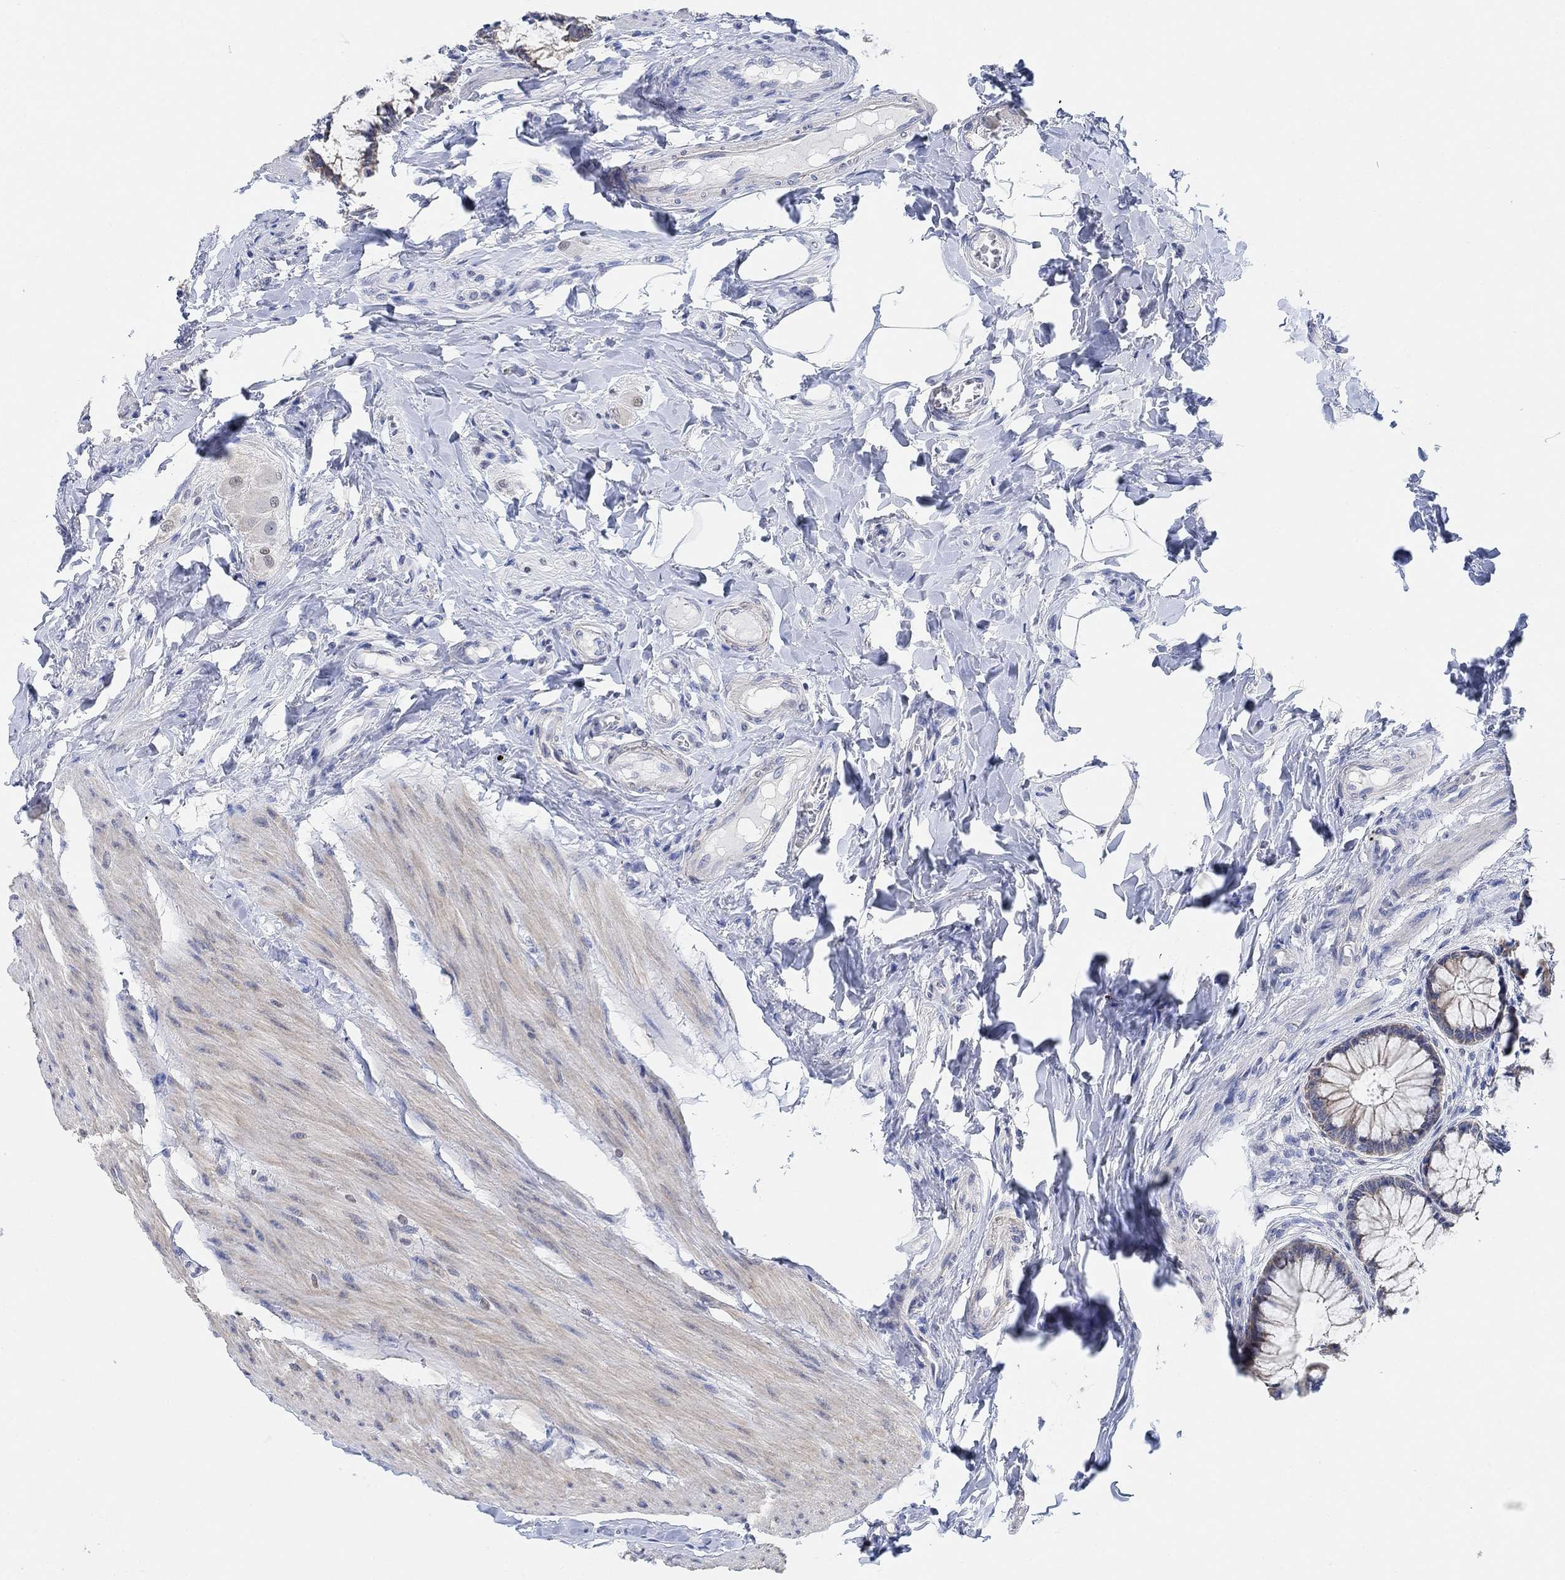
{"staining": {"intensity": "negative", "quantity": "none", "location": "none"}, "tissue": "colon", "cell_type": "Endothelial cells", "image_type": "normal", "snomed": [{"axis": "morphology", "description": "Normal tissue, NOS"}, {"axis": "topography", "description": "Colon"}], "caption": "A high-resolution image shows immunohistochemistry staining of benign colon, which shows no significant positivity in endothelial cells. (Stains: DAB IHC with hematoxylin counter stain, Microscopy: brightfield microscopy at high magnification).", "gene": "RIMS1", "patient": {"sex": "female", "age": 65}}